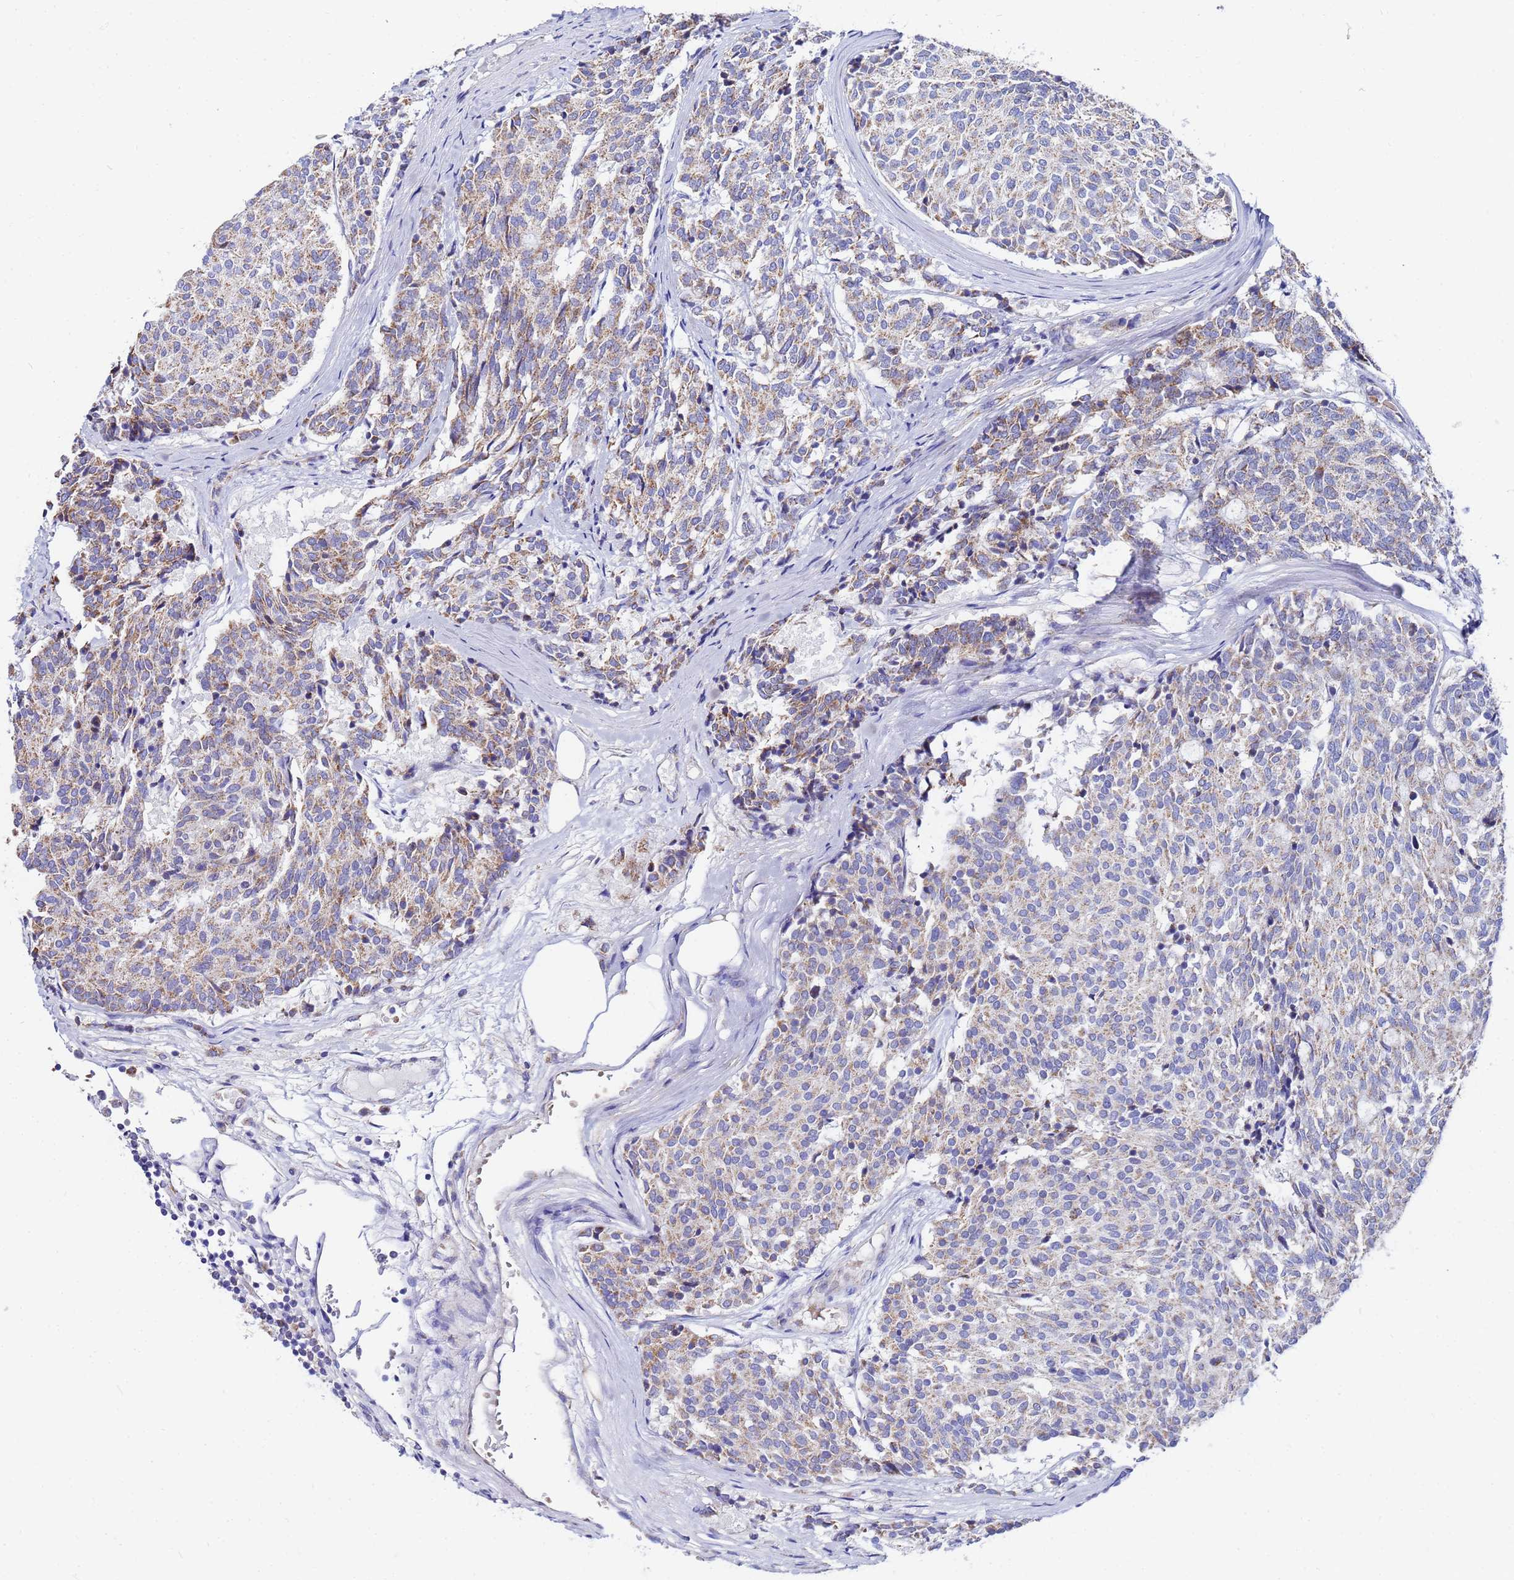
{"staining": {"intensity": "weak", "quantity": "25%-75%", "location": "cytoplasmic/membranous"}, "tissue": "carcinoid", "cell_type": "Tumor cells", "image_type": "cancer", "snomed": [{"axis": "morphology", "description": "Carcinoid, malignant, NOS"}, {"axis": "topography", "description": "Pancreas"}], "caption": "Tumor cells display low levels of weak cytoplasmic/membranous positivity in approximately 25%-75% of cells in carcinoid.", "gene": "FAHD2A", "patient": {"sex": "female", "age": 54}}